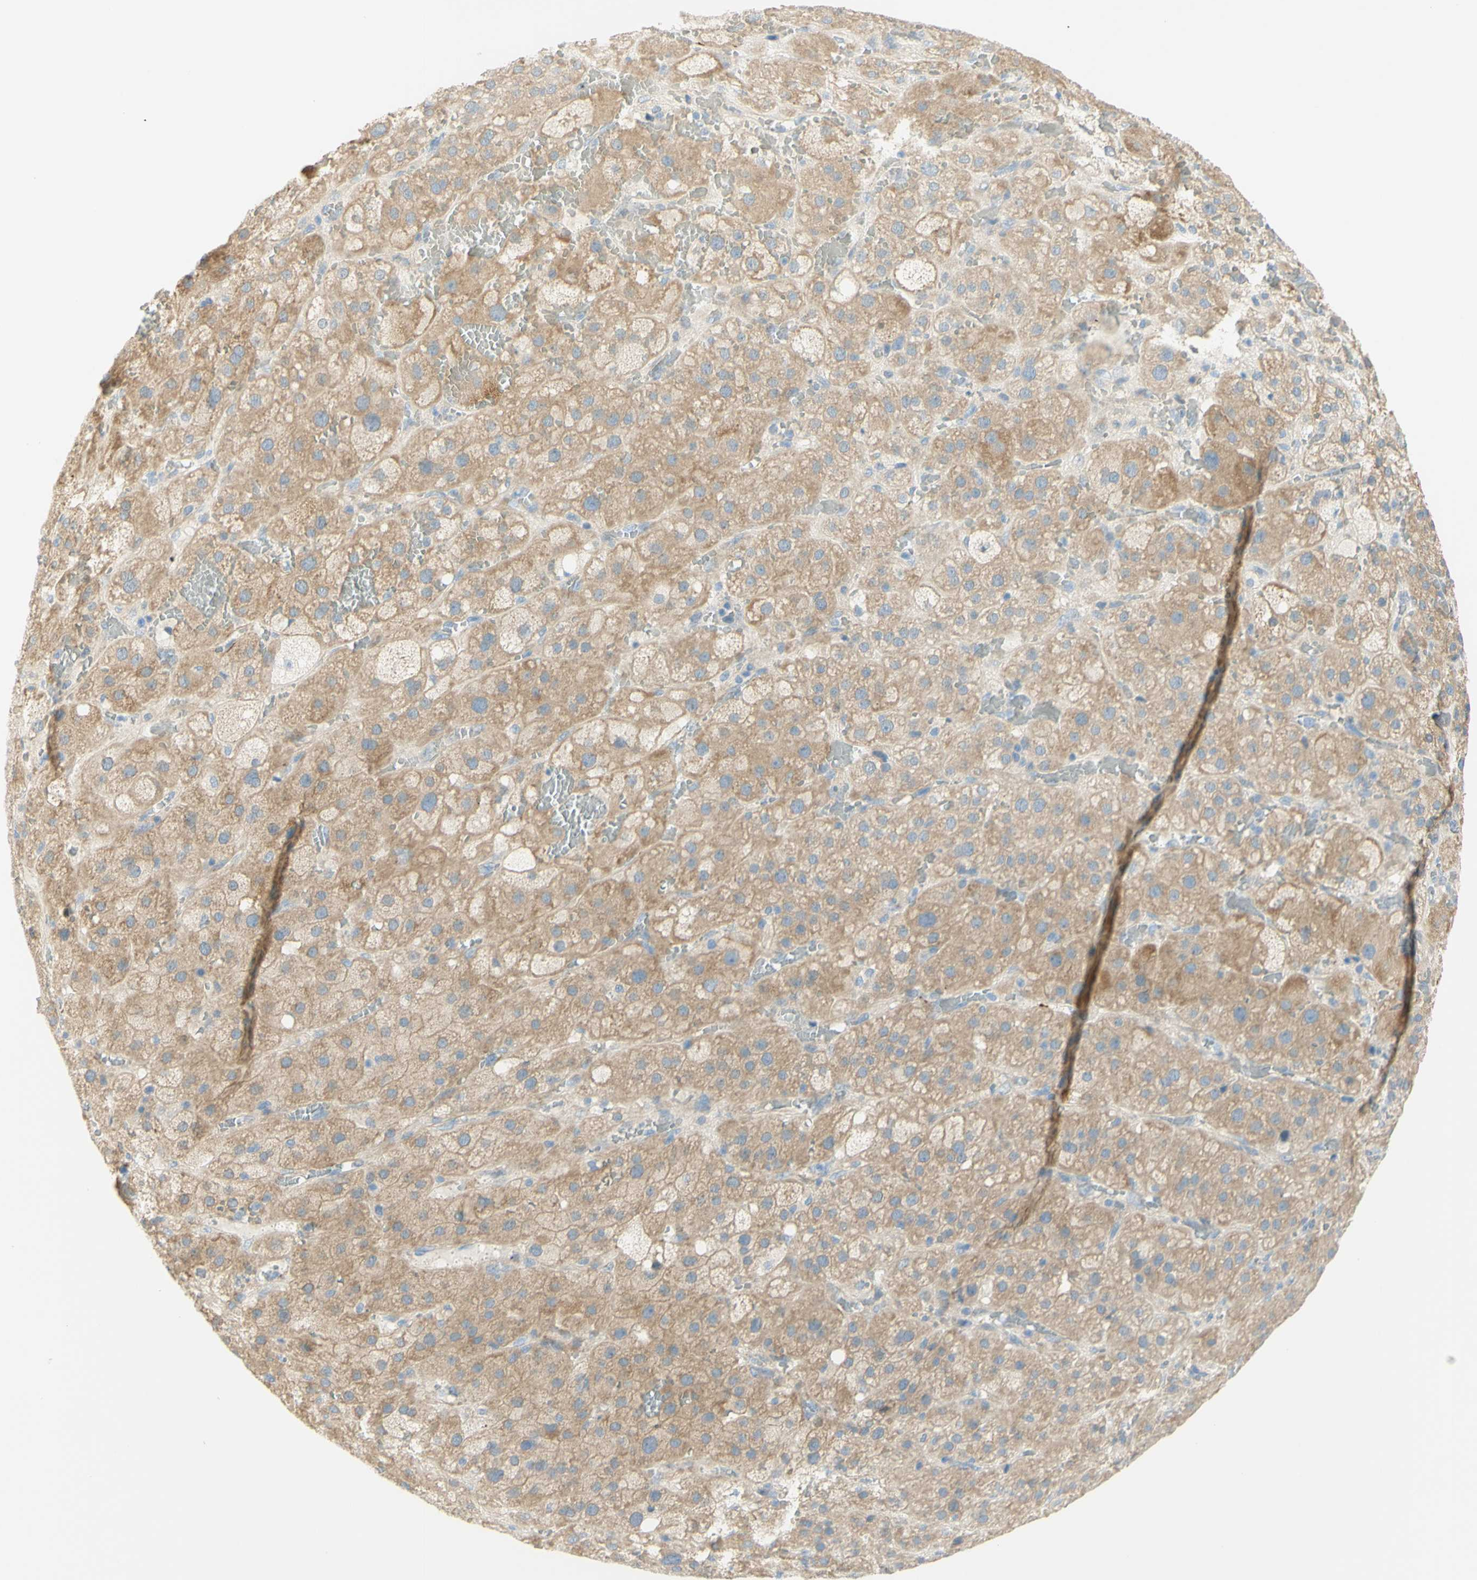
{"staining": {"intensity": "moderate", "quantity": "25%-75%", "location": "cytoplasmic/membranous"}, "tissue": "adrenal gland", "cell_type": "Glandular cells", "image_type": "normal", "snomed": [{"axis": "morphology", "description": "Normal tissue, NOS"}, {"axis": "topography", "description": "Adrenal gland"}], "caption": "Protein analysis of unremarkable adrenal gland displays moderate cytoplasmic/membranous staining in approximately 25%-75% of glandular cells. (DAB (3,3'-diaminobenzidine) = brown stain, brightfield microscopy at high magnification).", "gene": "GCNT3", "patient": {"sex": "female", "age": 47}}